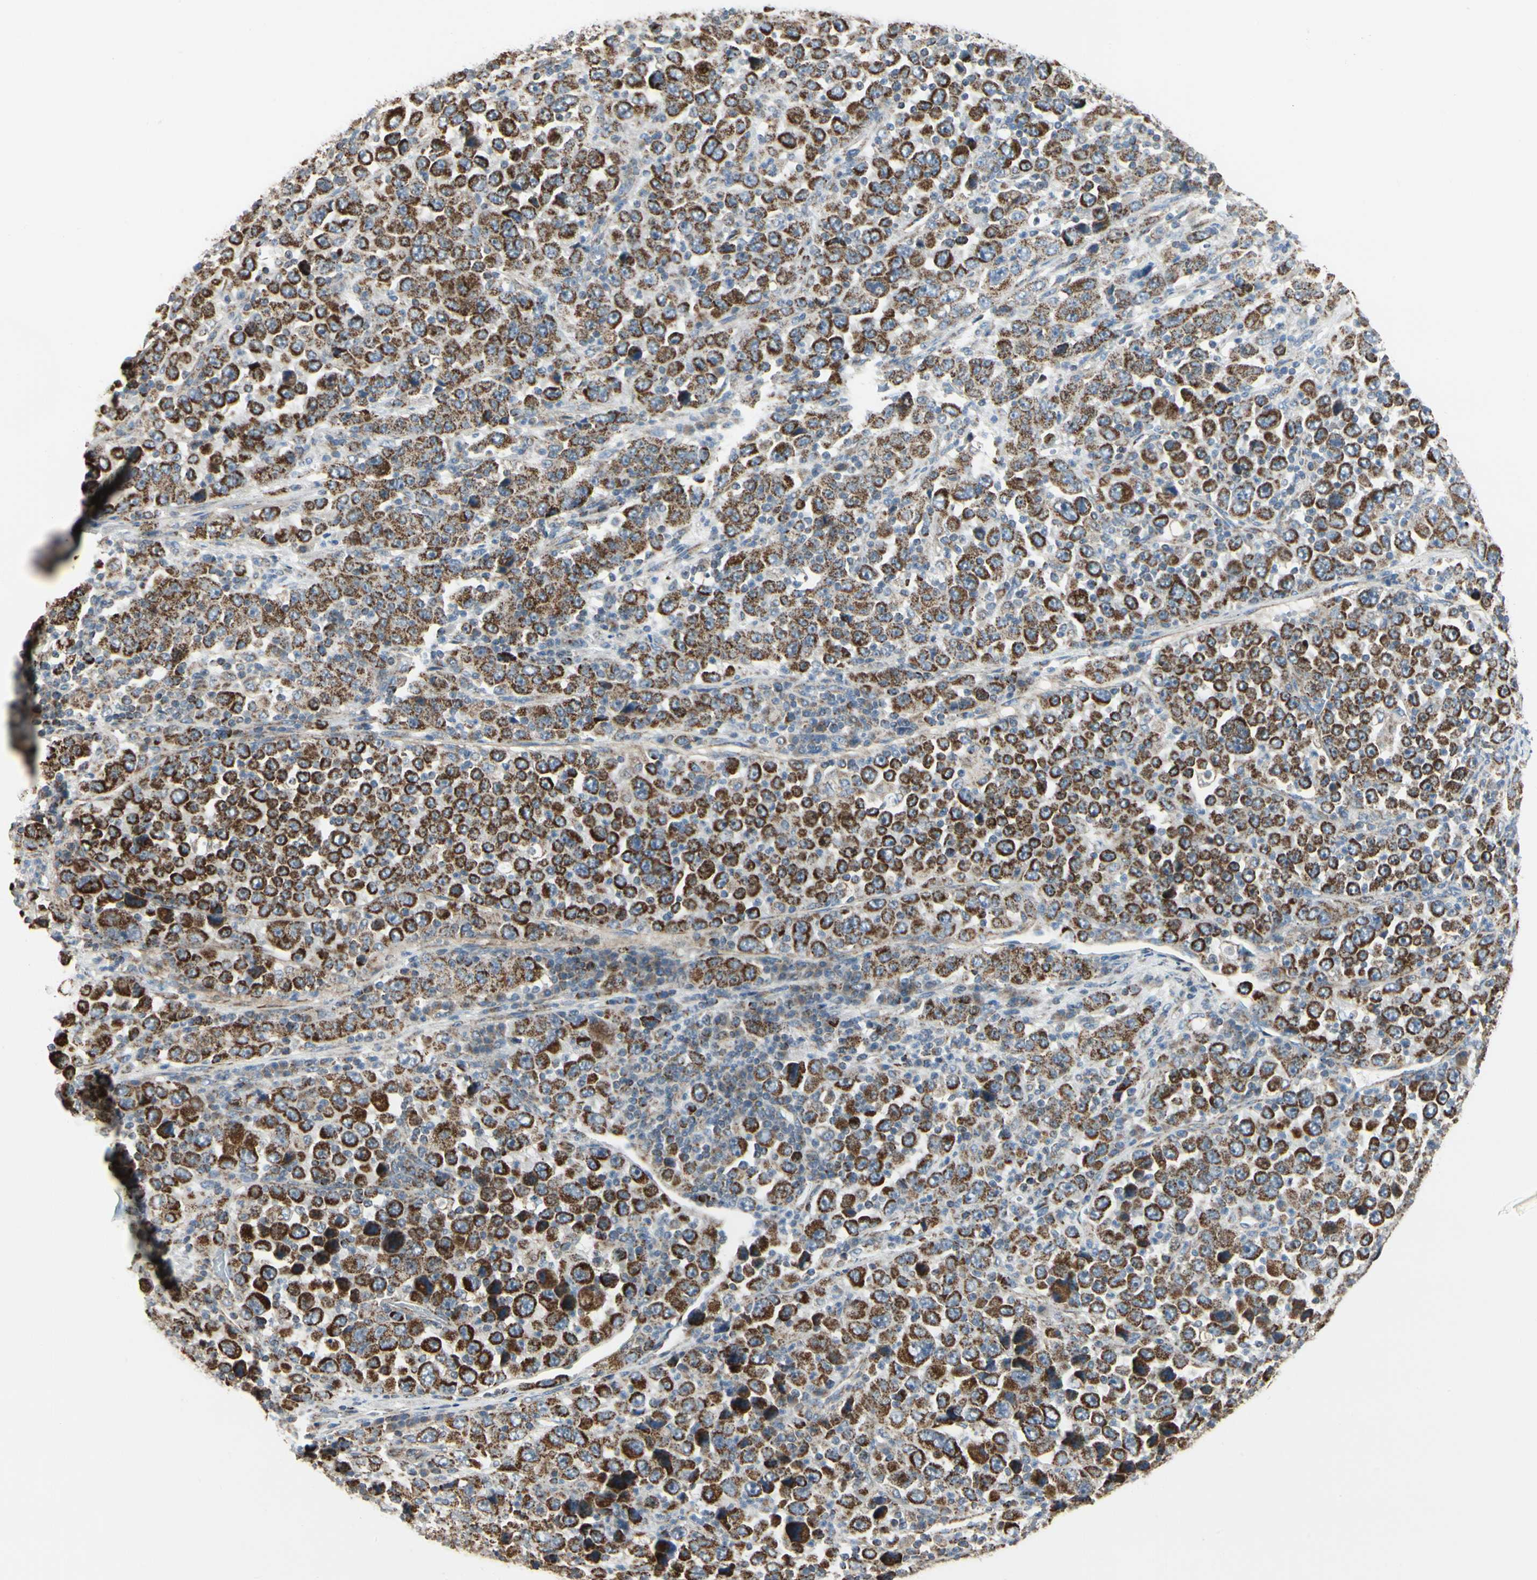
{"staining": {"intensity": "strong", "quantity": ">75%", "location": "cytoplasmic/membranous"}, "tissue": "stomach cancer", "cell_type": "Tumor cells", "image_type": "cancer", "snomed": [{"axis": "morphology", "description": "Normal tissue, NOS"}, {"axis": "morphology", "description": "Adenocarcinoma, NOS"}, {"axis": "topography", "description": "Stomach, upper"}, {"axis": "topography", "description": "Stomach"}], "caption": "This micrograph demonstrates immunohistochemistry (IHC) staining of stomach cancer, with high strong cytoplasmic/membranous positivity in approximately >75% of tumor cells.", "gene": "ANKS6", "patient": {"sex": "male", "age": 59}}